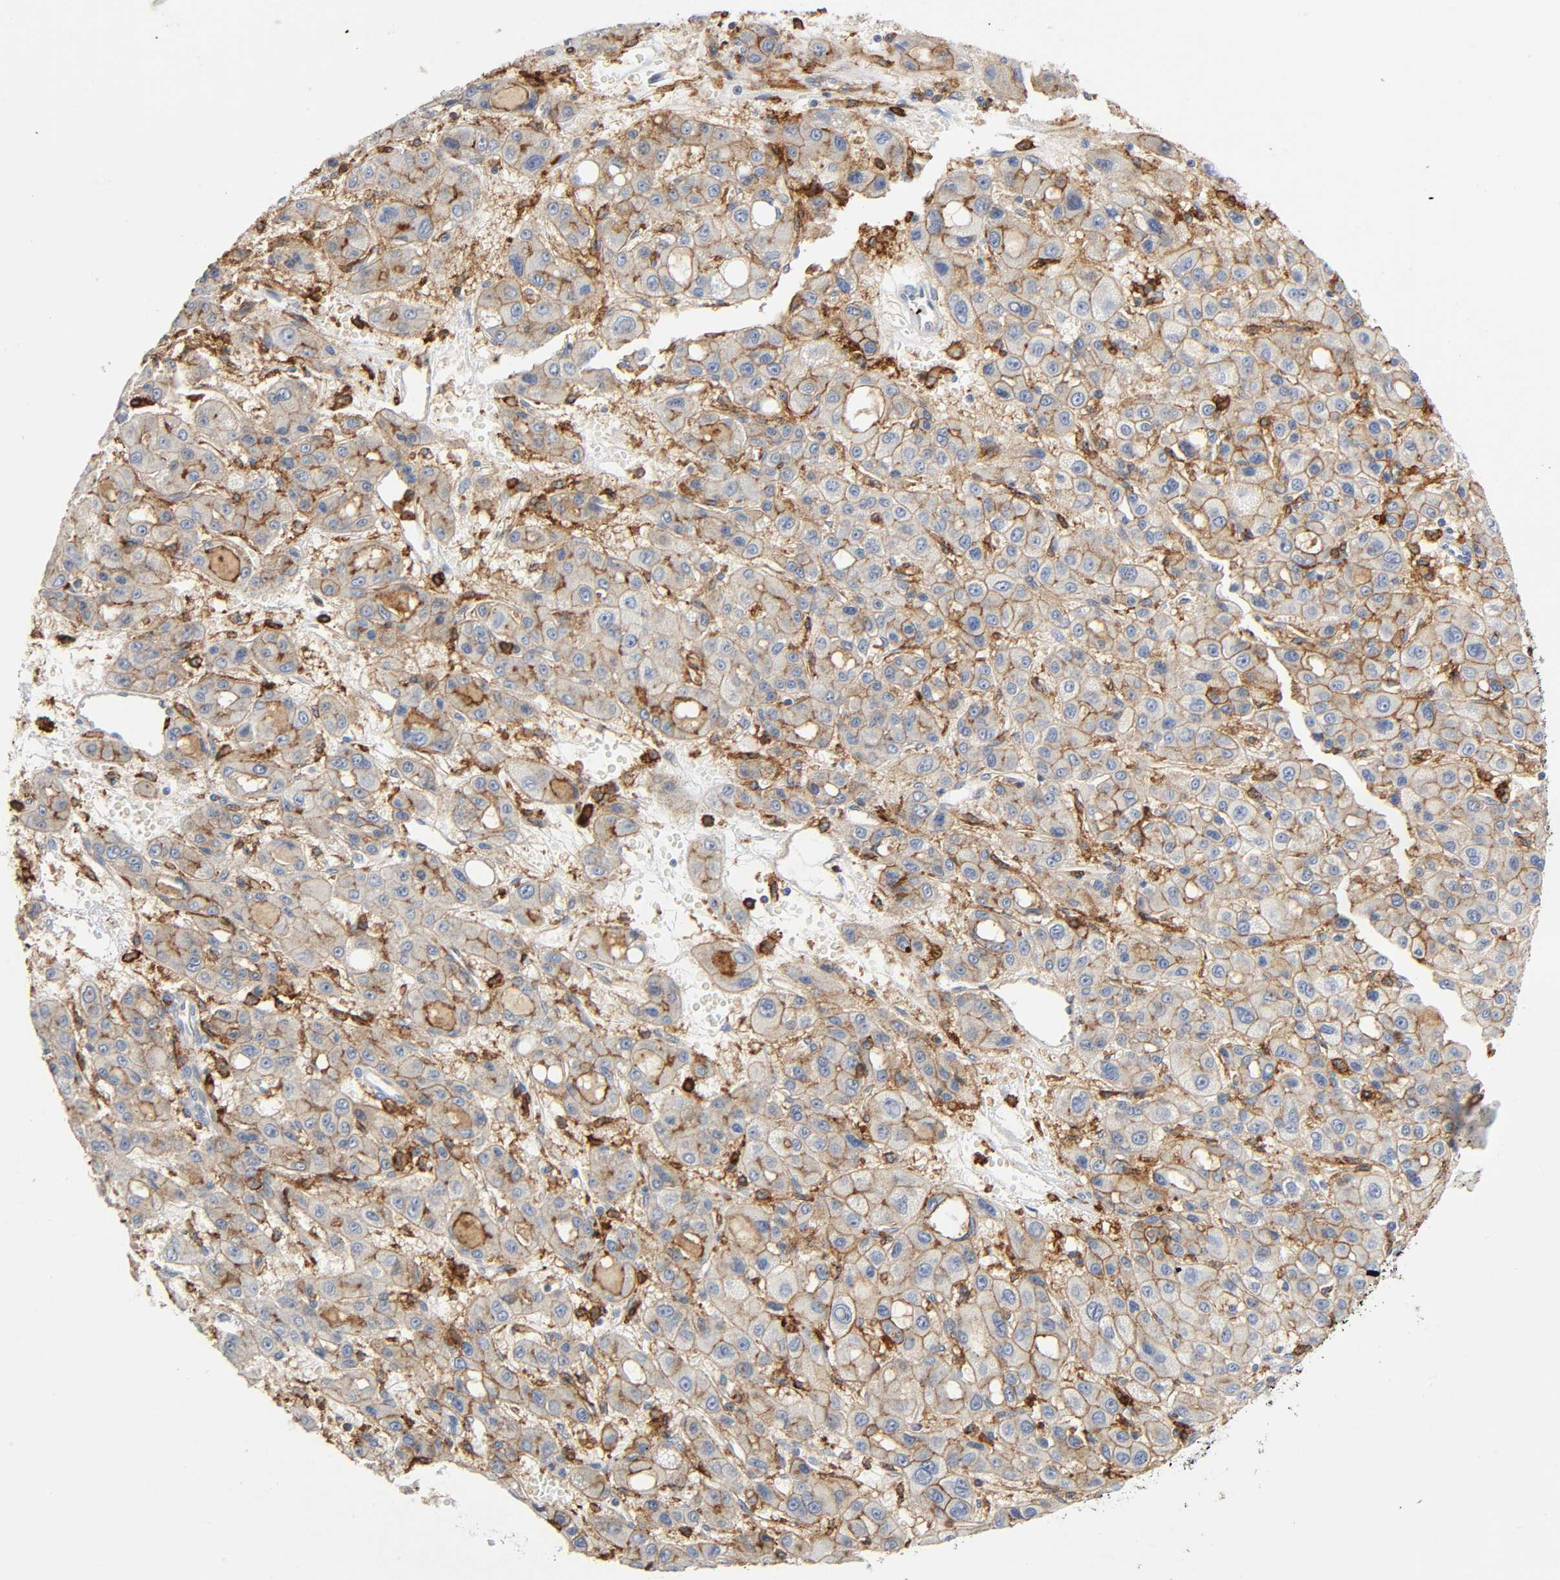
{"staining": {"intensity": "moderate", "quantity": "<25%", "location": "cytoplasmic/membranous"}, "tissue": "liver cancer", "cell_type": "Tumor cells", "image_type": "cancer", "snomed": [{"axis": "morphology", "description": "Carcinoma, Hepatocellular, NOS"}, {"axis": "topography", "description": "Liver"}], "caption": "This is a photomicrograph of IHC staining of liver cancer (hepatocellular carcinoma), which shows moderate positivity in the cytoplasmic/membranous of tumor cells.", "gene": "LYN", "patient": {"sex": "male", "age": 55}}